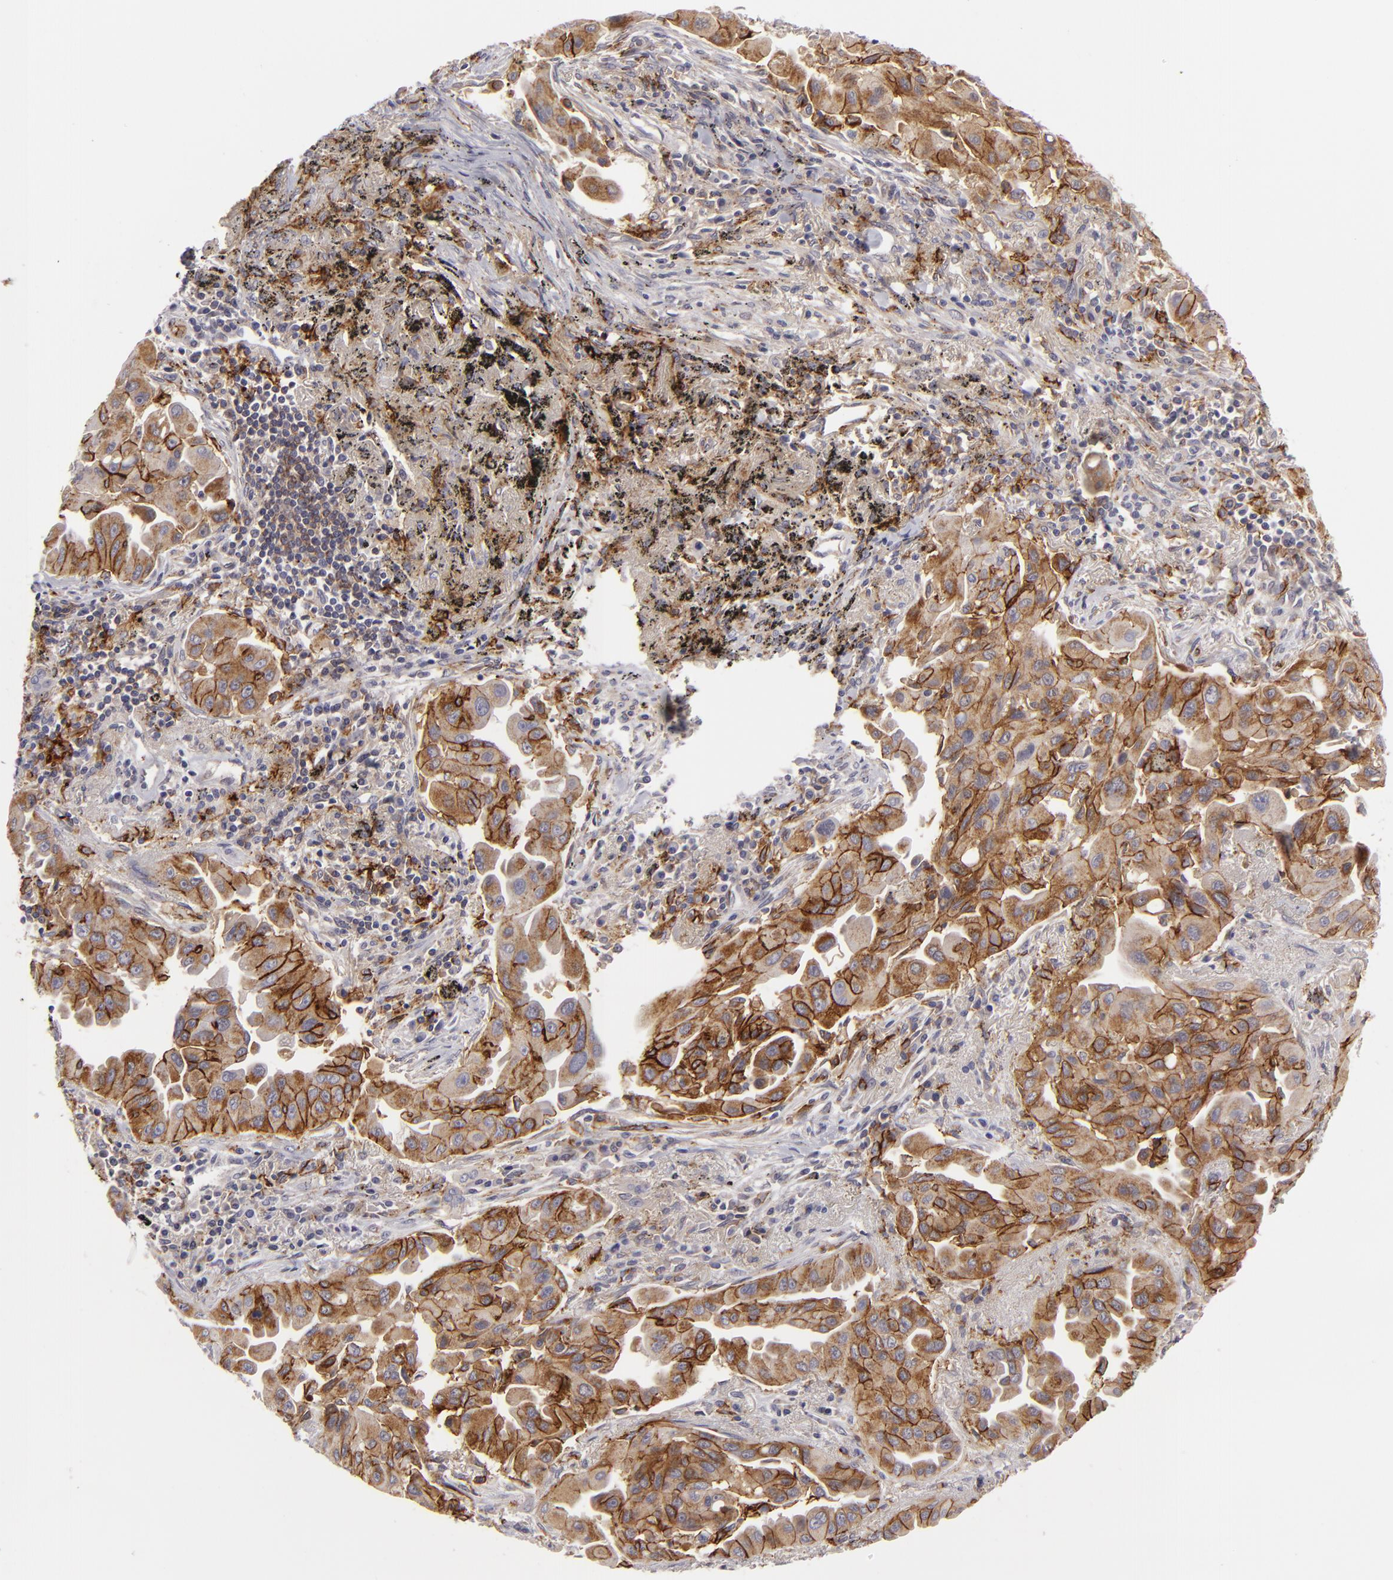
{"staining": {"intensity": "moderate", "quantity": "25%-75%", "location": "cytoplasmic/membranous"}, "tissue": "lung cancer", "cell_type": "Tumor cells", "image_type": "cancer", "snomed": [{"axis": "morphology", "description": "Adenocarcinoma, NOS"}, {"axis": "topography", "description": "Lung"}], "caption": "Immunohistochemistry (IHC) histopathology image of lung cancer (adenocarcinoma) stained for a protein (brown), which exhibits medium levels of moderate cytoplasmic/membranous expression in approximately 25%-75% of tumor cells.", "gene": "ALCAM", "patient": {"sex": "male", "age": 68}}